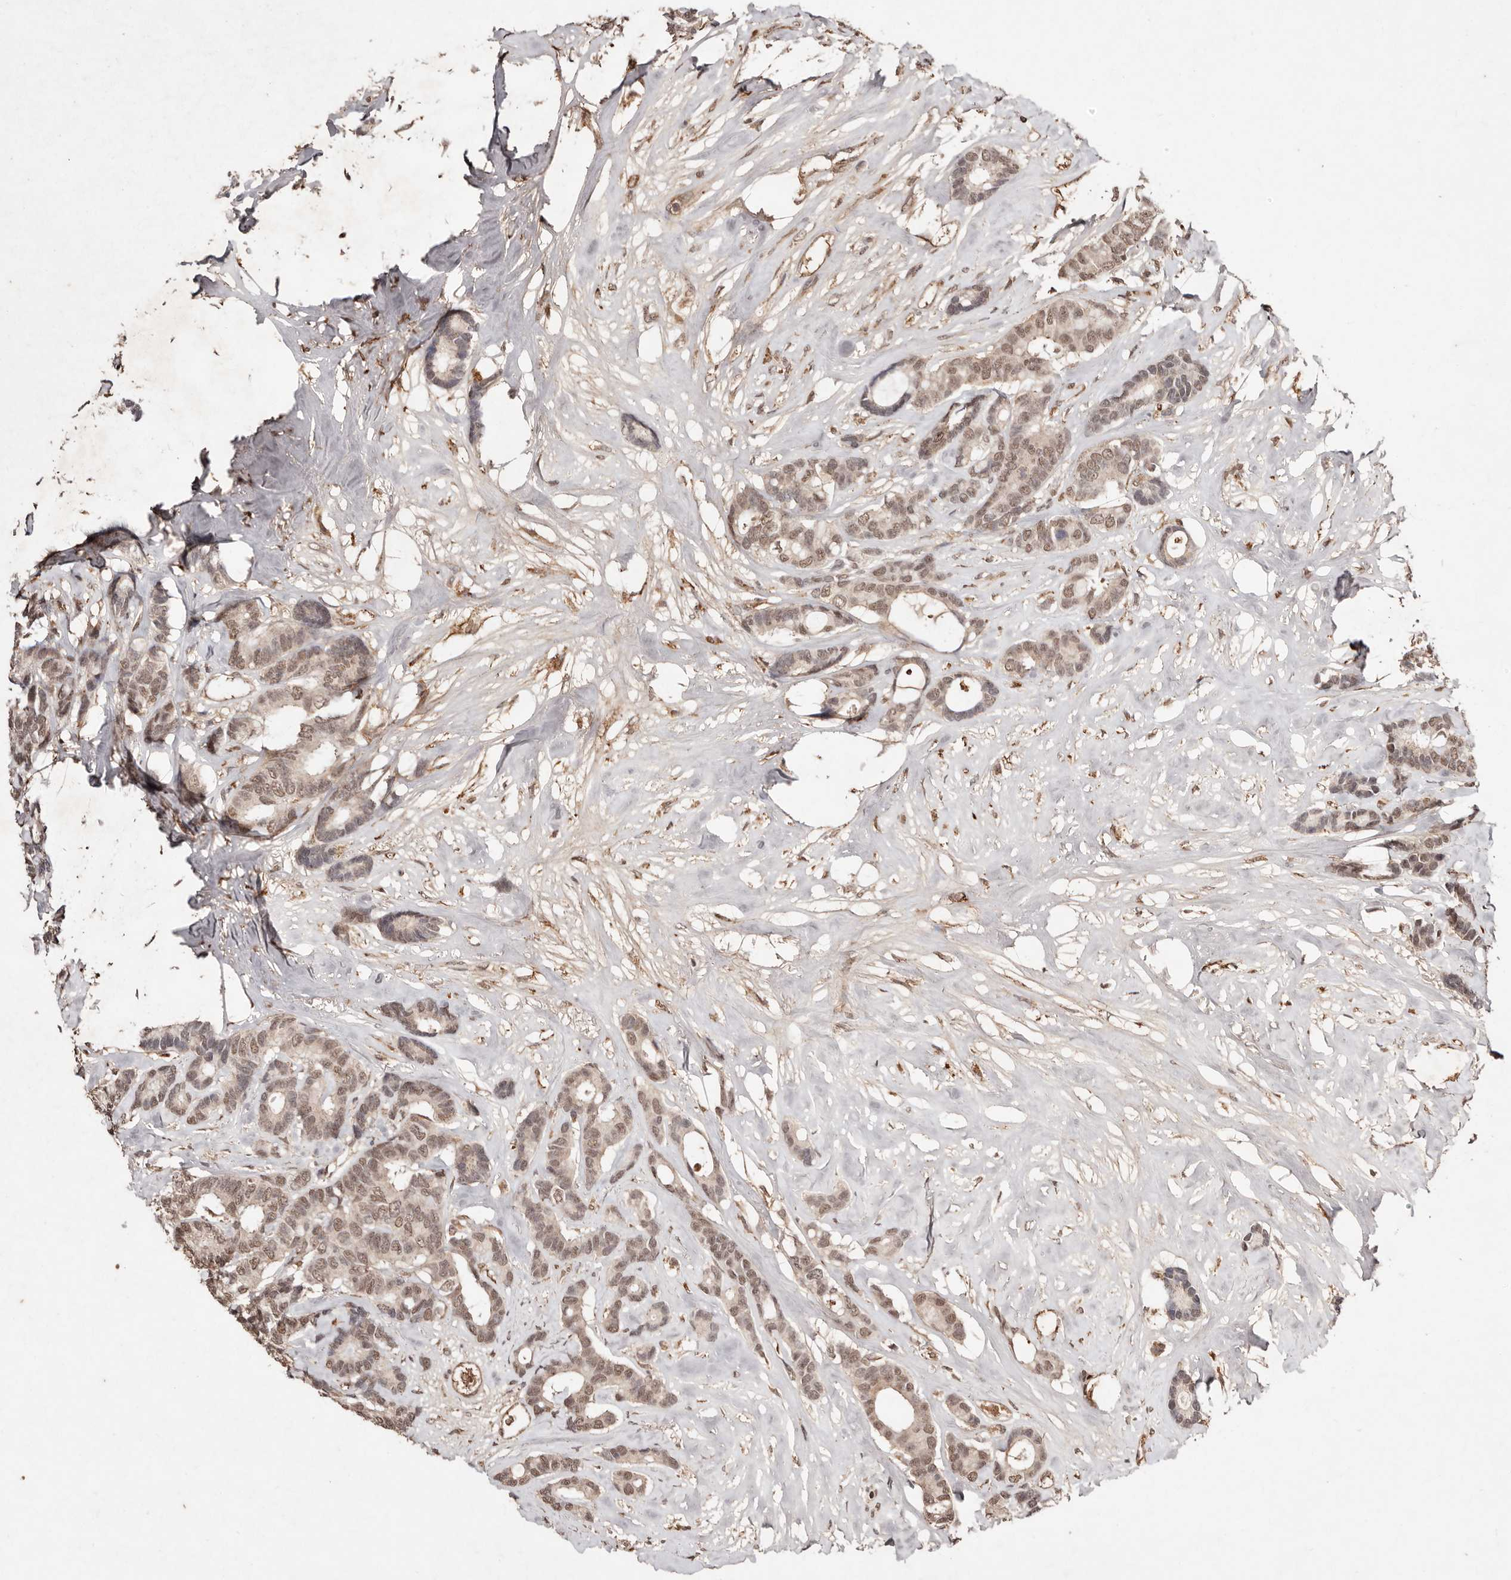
{"staining": {"intensity": "moderate", "quantity": ">75%", "location": "nuclear"}, "tissue": "breast cancer", "cell_type": "Tumor cells", "image_type": "cancer", "snomed": [{"axis": "morphology", "description": "Duct carcinoma"}, {"axis": "topography", "description": "Breast"}], "caption": "Breast cancer (intraductal carcinoma) stained with a protein marker exhibits moderate staining in tumor cells.", "gene": "BICRAL", "patient": {"sex": "female", "age": 87}}